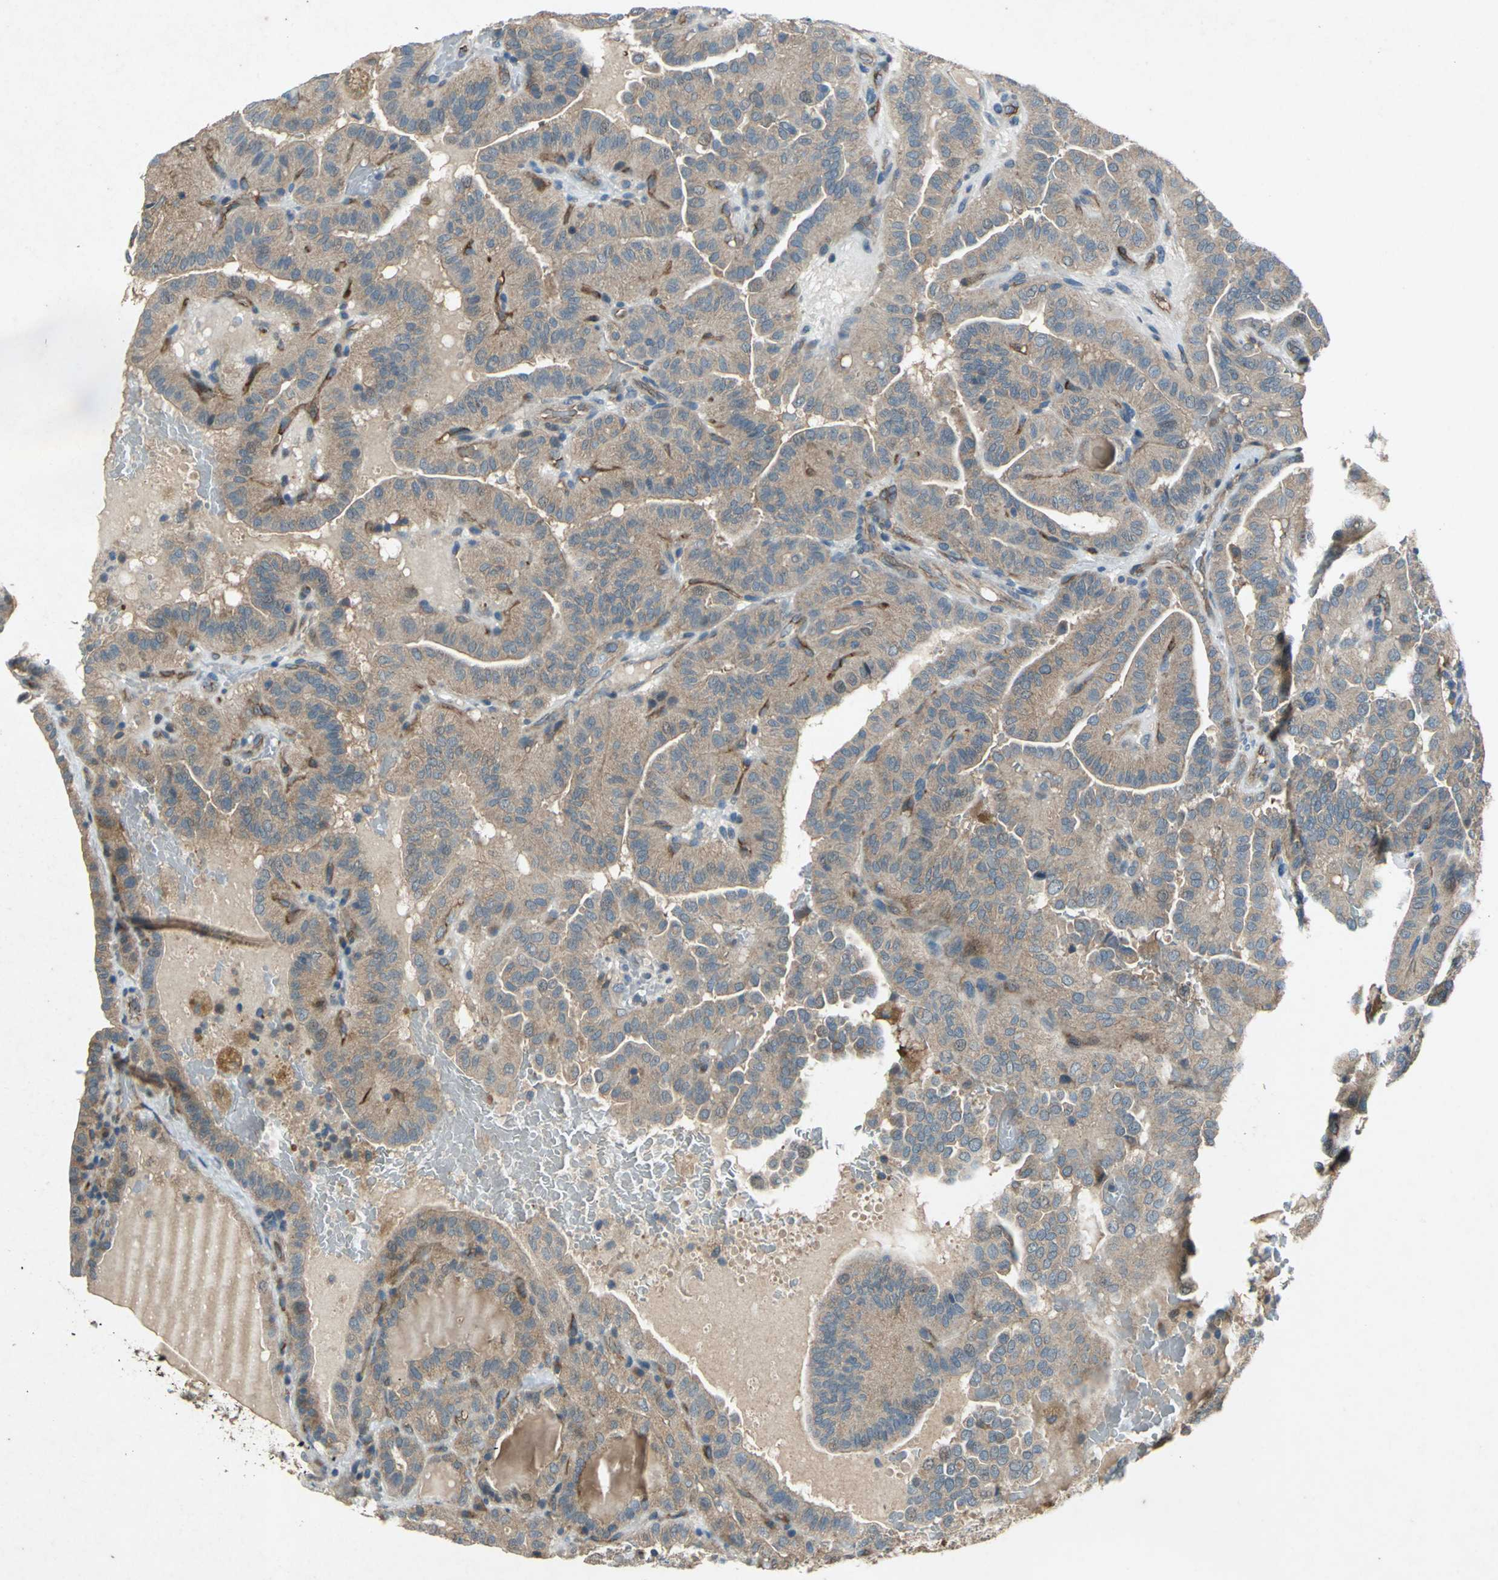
{"staining": {"intensity": "moderate", "quantity": ">75%", "location": "cytoplasmic/membranous"}, "tissue": "thyroid cancer", "cell_type": "Tumor cells", "image_type": "cancer", "snomed": [{"axis": "morphology", "description": "Papillary adenocarcinoma, NOS"}, {"axis": "topography", "description": "Thyroid gland"}], "caption": "Moderate cytoplasmic/membranous protein positivity is seen in about >75% of tumor cells in thyroid cancer (papillary adenocarcinoma). The protein of interest is stained brown, and the nuclei are stained in blue (DAB IHC with brightfield microscopy, high magnification).", "gene": "EMCN", "patient": {"sex": "male", "age": 77}}